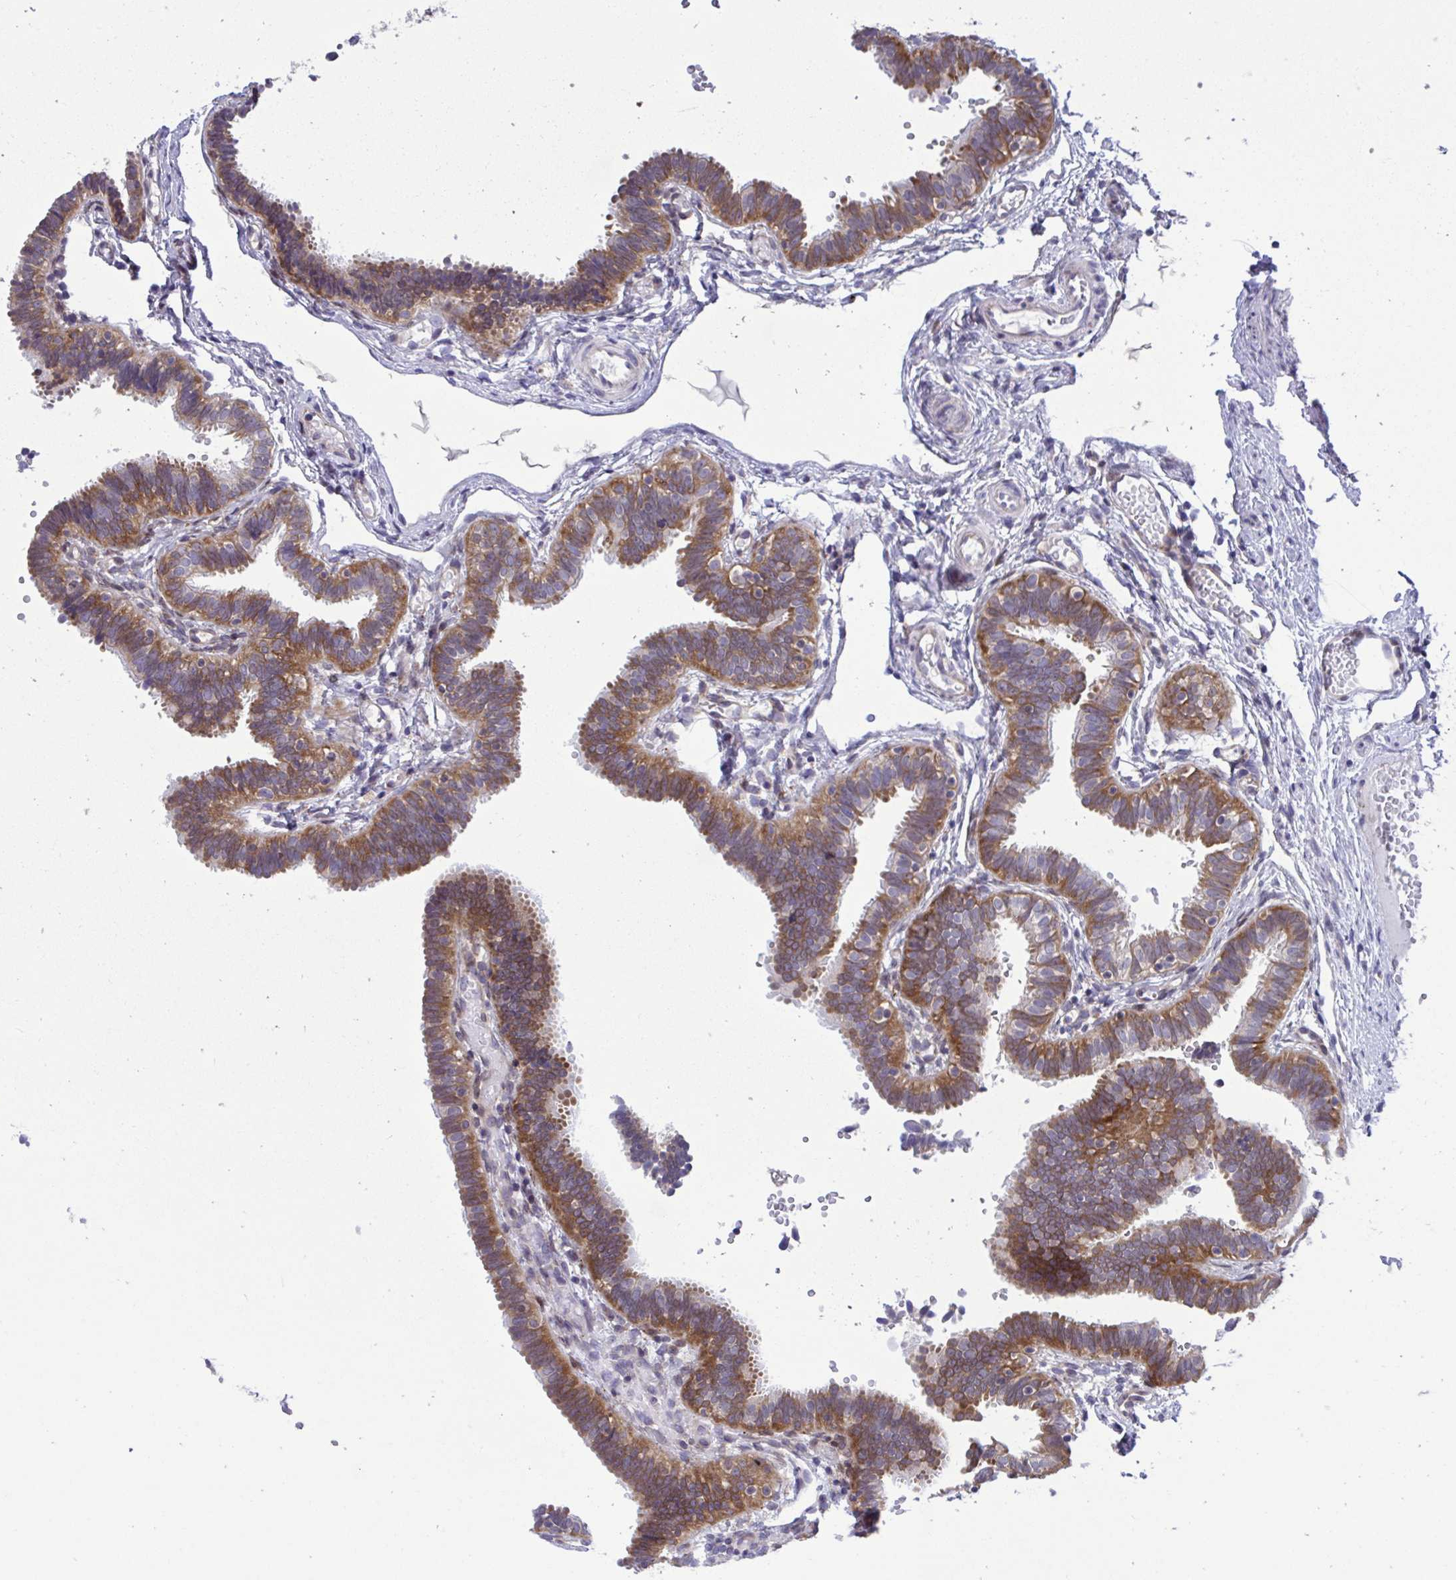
{"staining": {"intensity": "strong", "quantity": ">75%", "location": "cytoplasmic/membranous"}, "tissue": "fallopian tube", "cell_type": "Glandular cells", "image_type": "normal", "snomed": [{"axis": "morphology", "description": "Normal tissue, NOS"}, {"axis": "topography", "description": "Fallopian tube"}], "caption": "Immunohistochemistry staining of benign fallopian tube, which demonstrates high levels of strong cytoplasmic/membranous positivity in about >75% of glandular cells indicating strong cytoplasmic/membranous protein staining. The staining was performed using DAB (3,3'-diaminobenzidine) (brown) for protein detection and nuclei were counterstained in hematoxylin (blue).", "gene": "RPS15", "patient": {"sex": "female", "age": 37}}